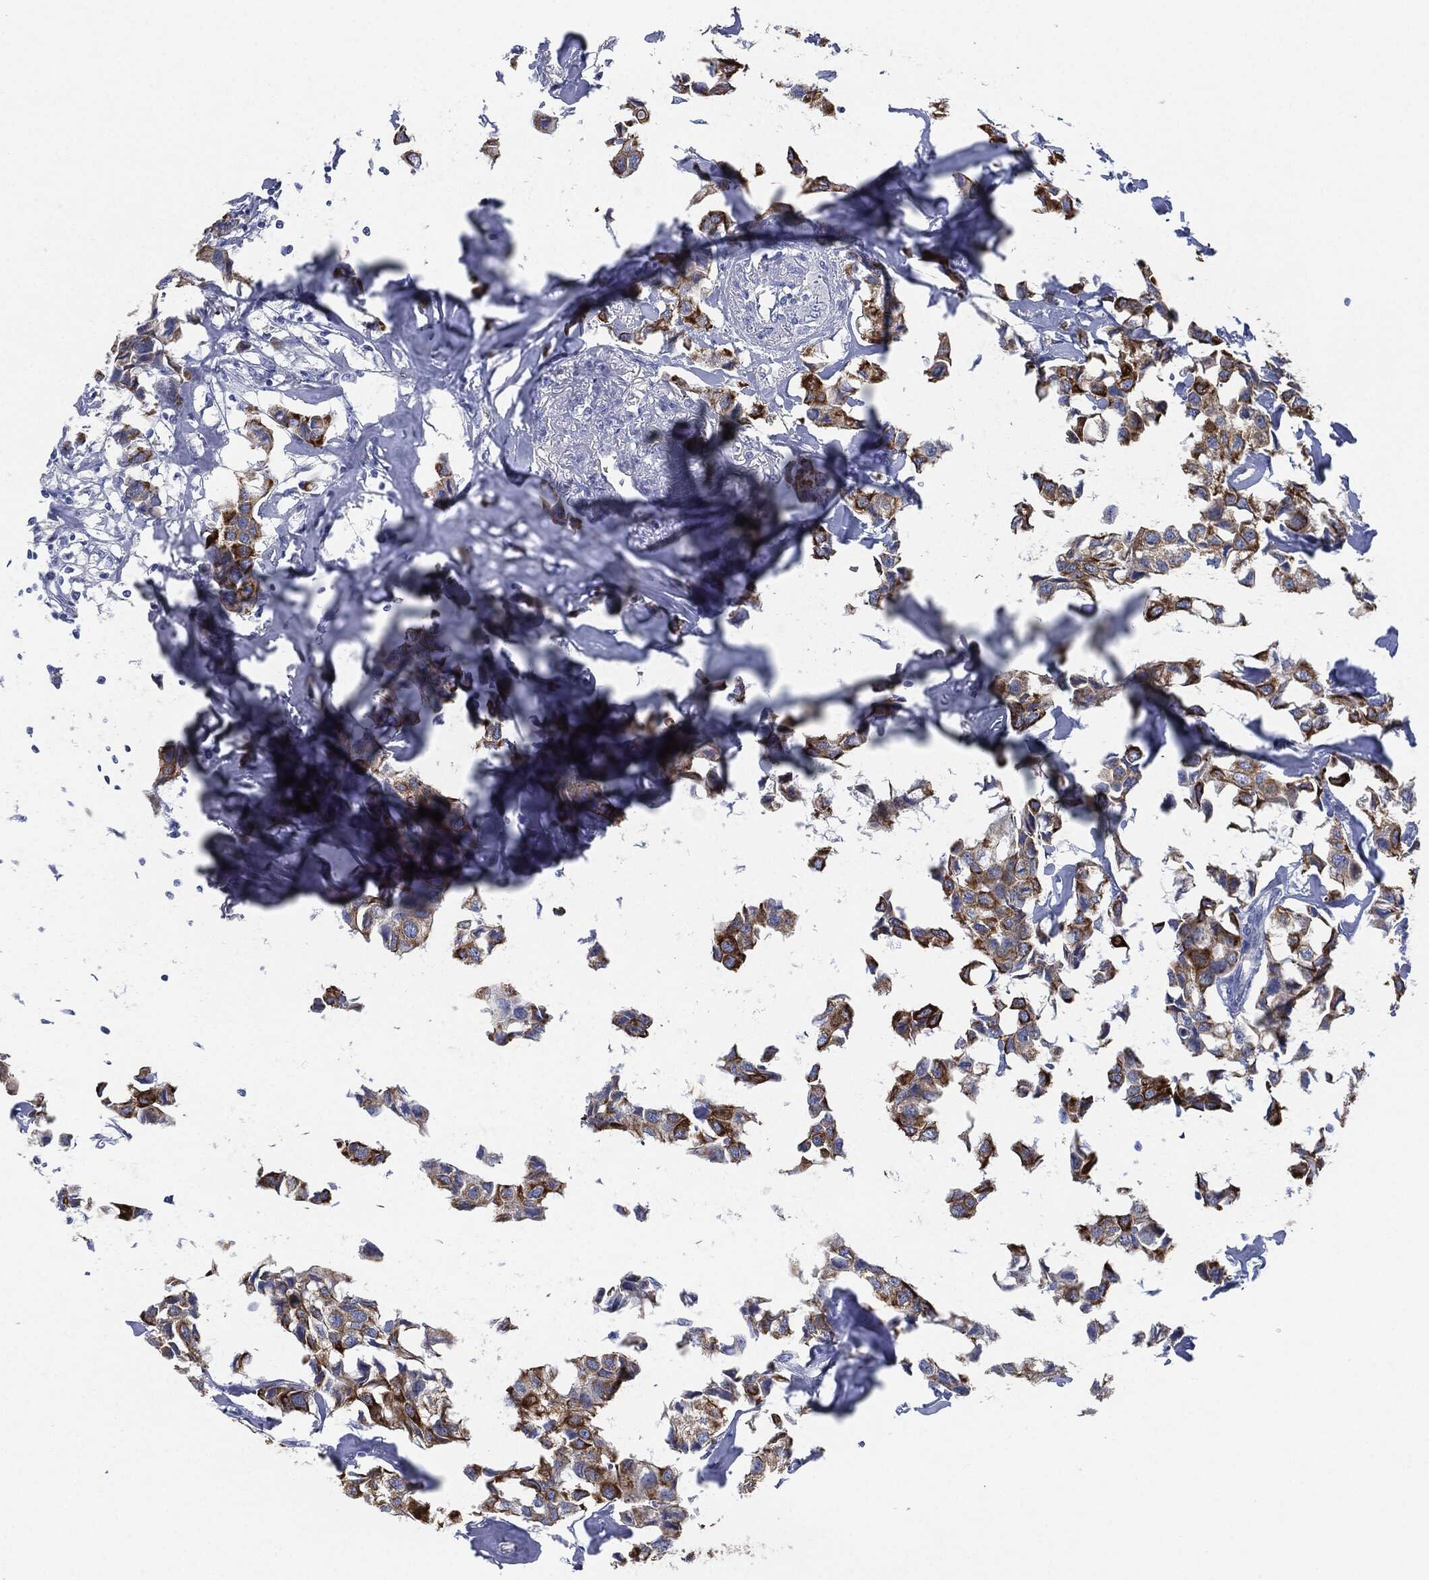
{"staining": {"intensity": "moderate", "quantity": ">75%", "location": "cytoplasmic/membranous"}, "tissue": "breast cancer", "cell_type": "Tumor cells", "image_type": "cancer", "snomed": [{"axis": "morphology", "description": "Duct carcinoma"}, {"axis": "topography", "description": "Breast"}], "caption": "Moderate cytoplasmic/membranous staining is seen in approximately >75% of tumor cells in breast cancer (infiltrating ductal carcinoma).", "gene": "SHROOM2", "patient": {"sex": "female", "age": 80}}